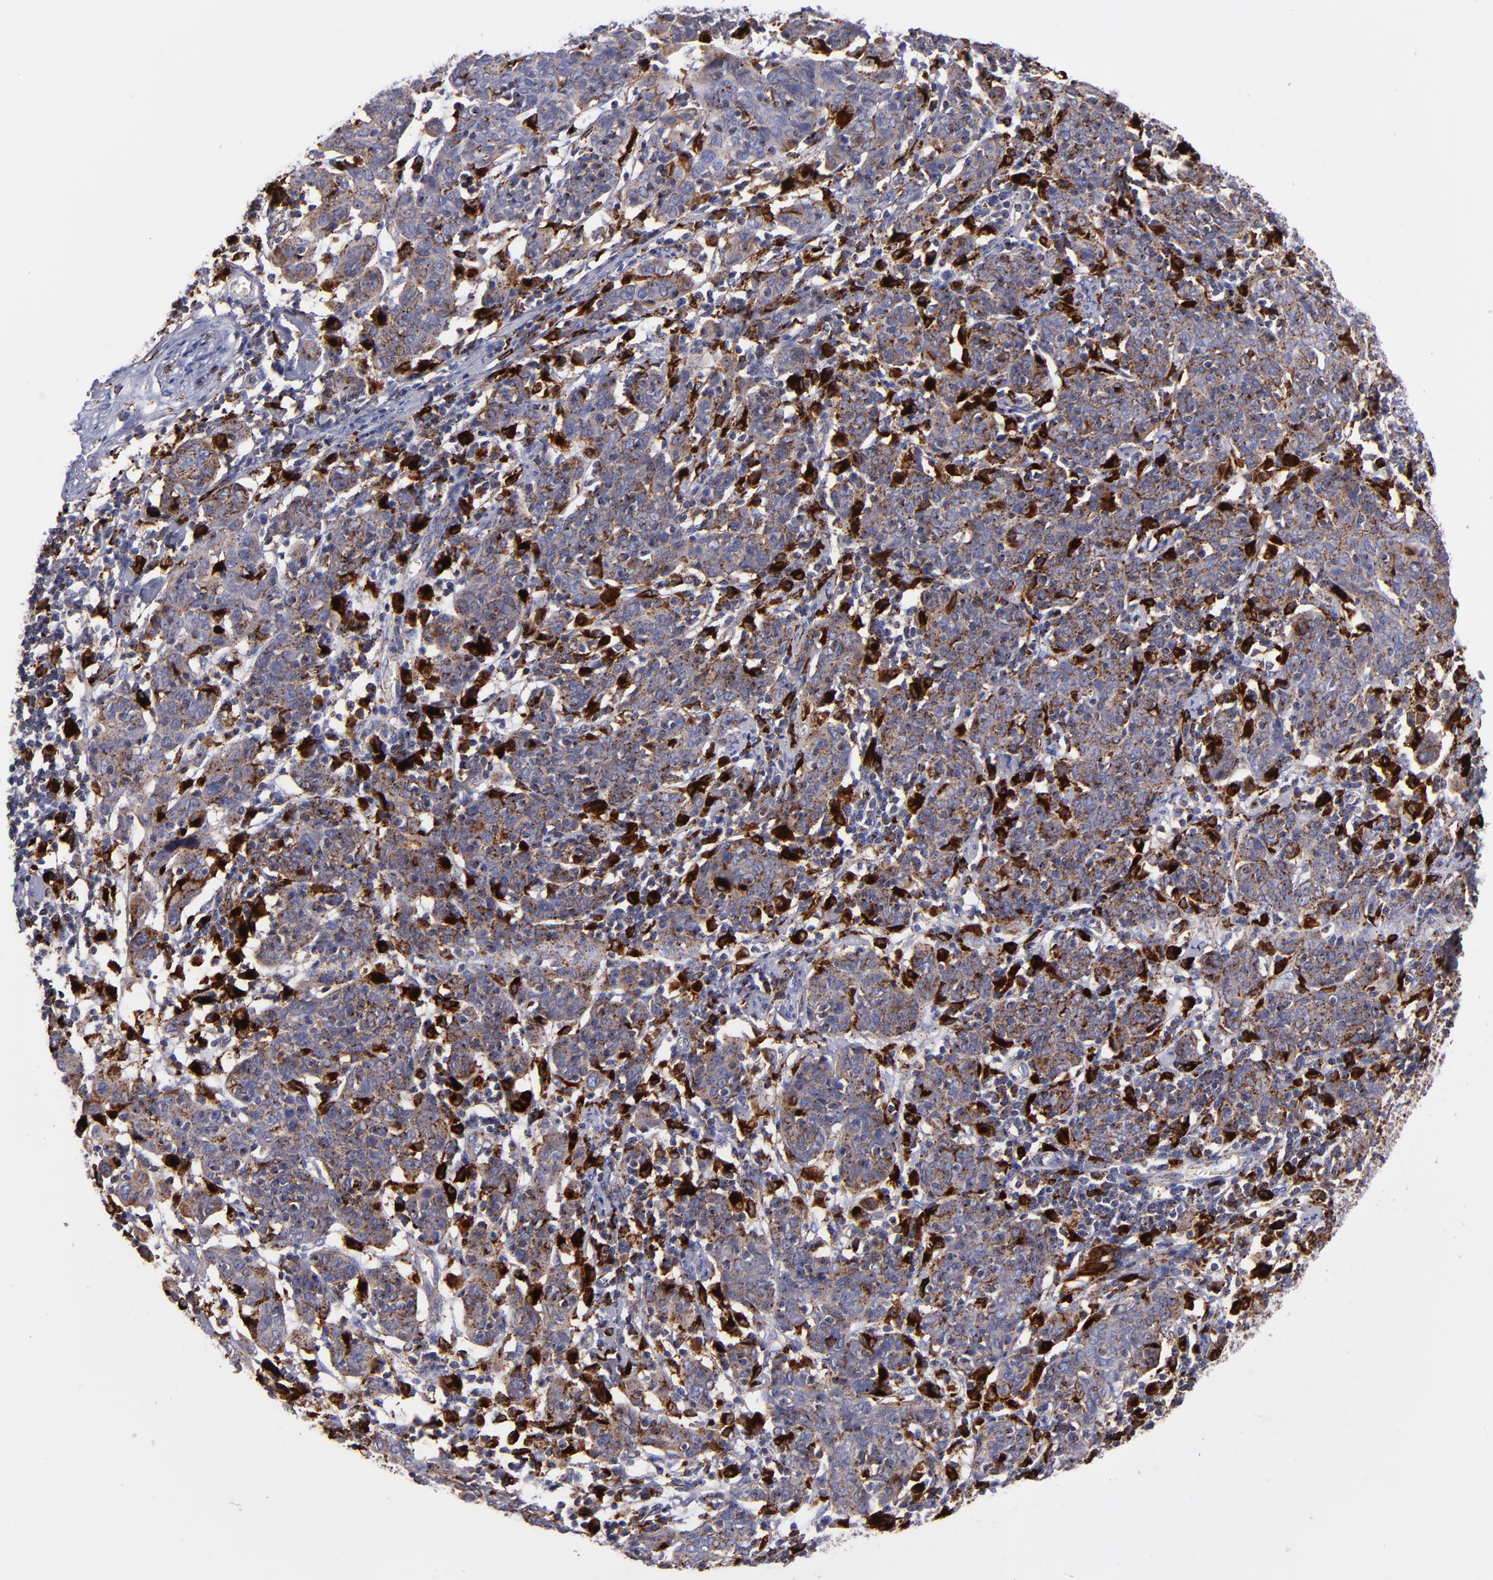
{"staining": {"intensity": "moderate", "quantity": ">75%", "location": "cytoplasmic/membranous"}, "tissue": "cervical cancer", "cell_type": "Tumor cells", "image_type": "cancer", "snomed": [{"axis": "morphology", "description": "Normal tissue, NOS"}, {"axis": "morphology", "description": "Squamous cell carcinoma, NOS"}, {"axis": "topography", "description": "Cervix"}], "caption": "This photomicrograph shows IHC staining of cervical cancer (squamous cell carcinoma), with medium moderate cytoplasmic/membranous expression in approximately >75% of tumor cells.", "gene": "CTSS", "patient": {"sex": "female", "age": 67}}